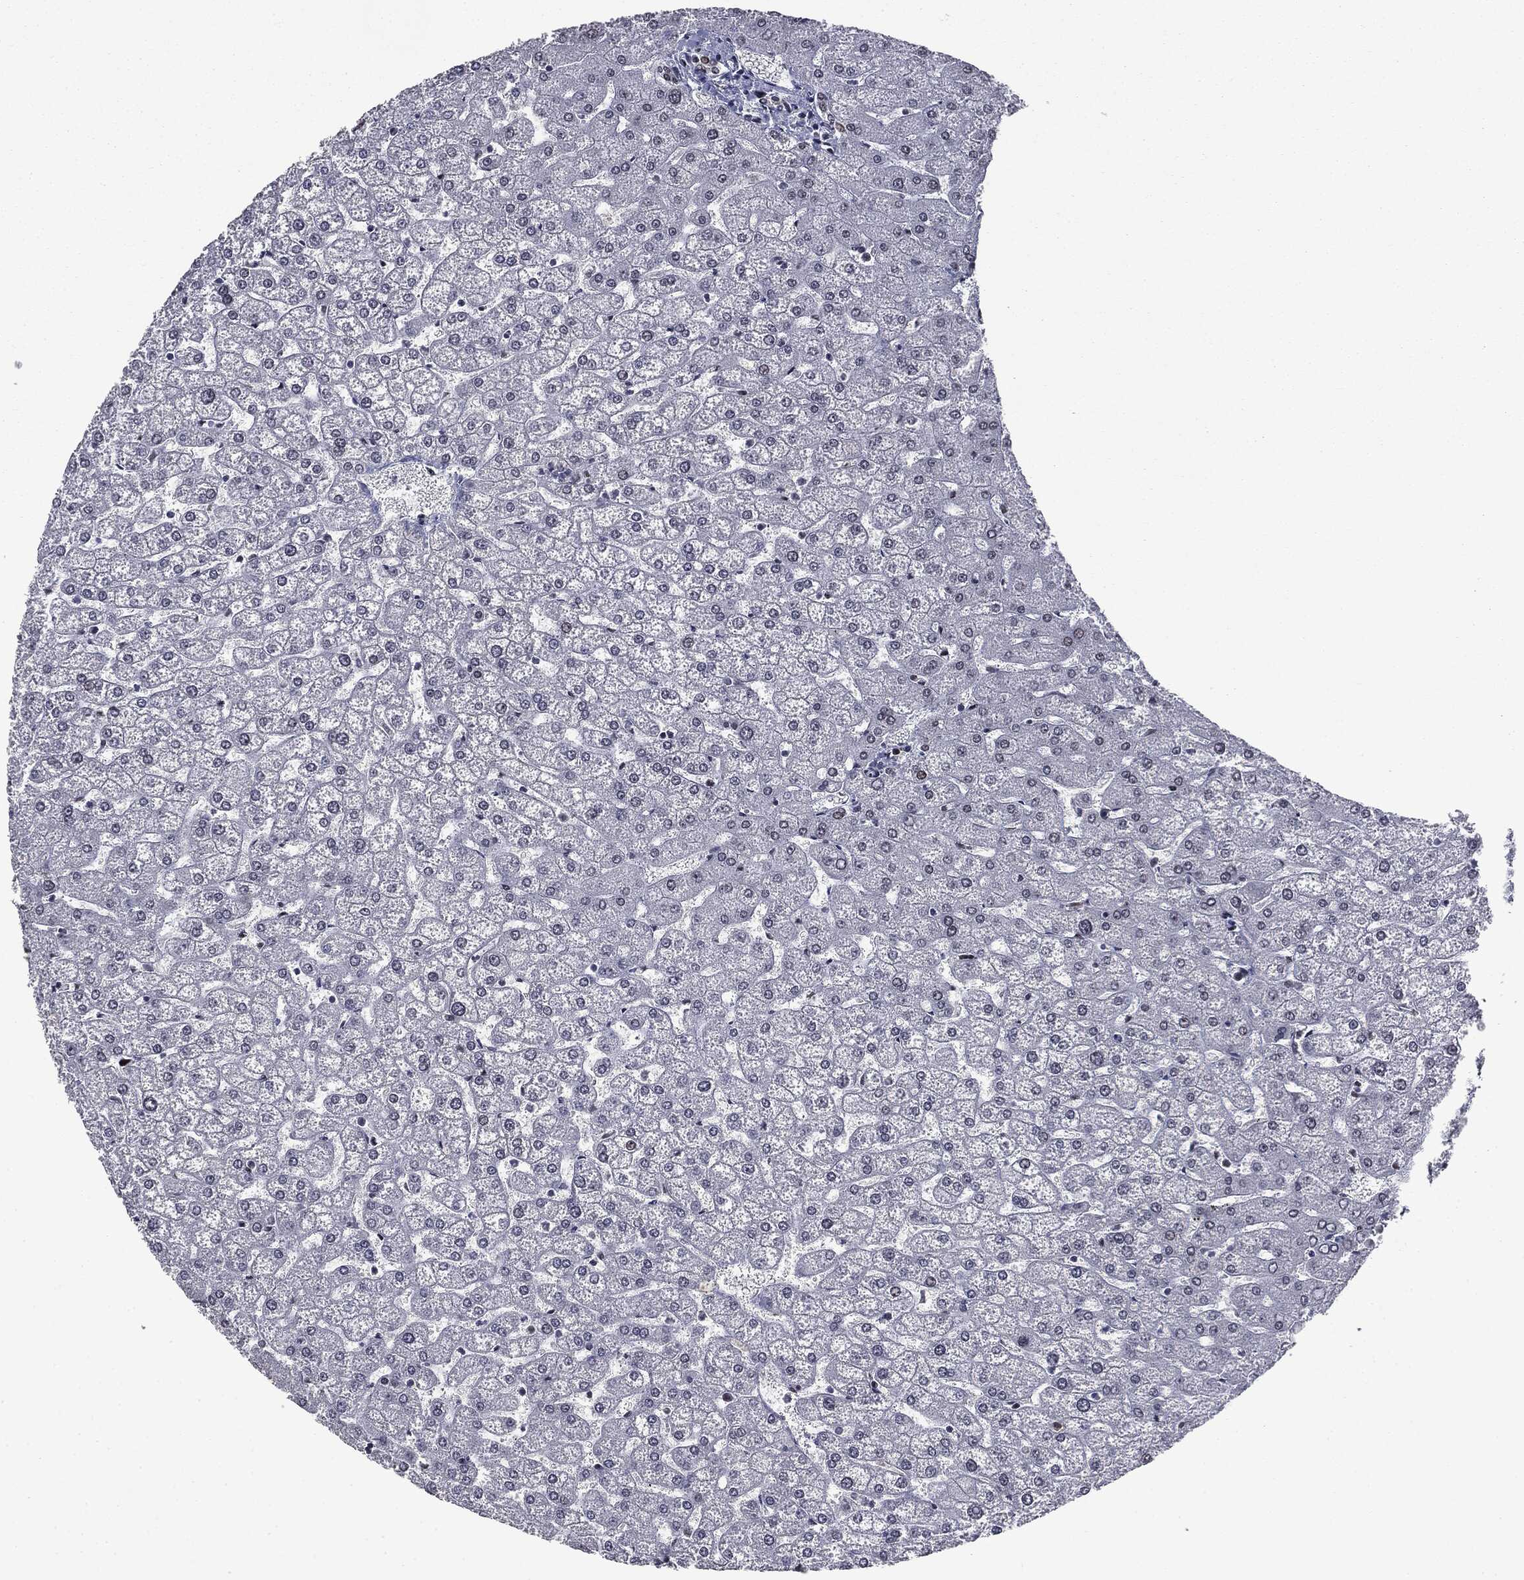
{"staining": {"intensity": "weak", "quantity": "25%-75%", "location": "nuclear"}, "tissue": "liver", "cell_type": "Cholangiocytes", "image_type": "normal", "snomed": [{"axis": "morphology", "description": "Normal tissue, NOS"}, {"axis": "topography", "description": "Liver"}], "caption": "Immunohistochemistry (IHC) micrograph of normal liver: human liver stained using immunohistochemistry (IHC) exhibits low levels of weak protein expression localized specifically in the nuclear of cholangiocytes, appearing as a nuclear brown color.", "gene": "MSH2", "patient": {"sex": "female", "age": 32}}